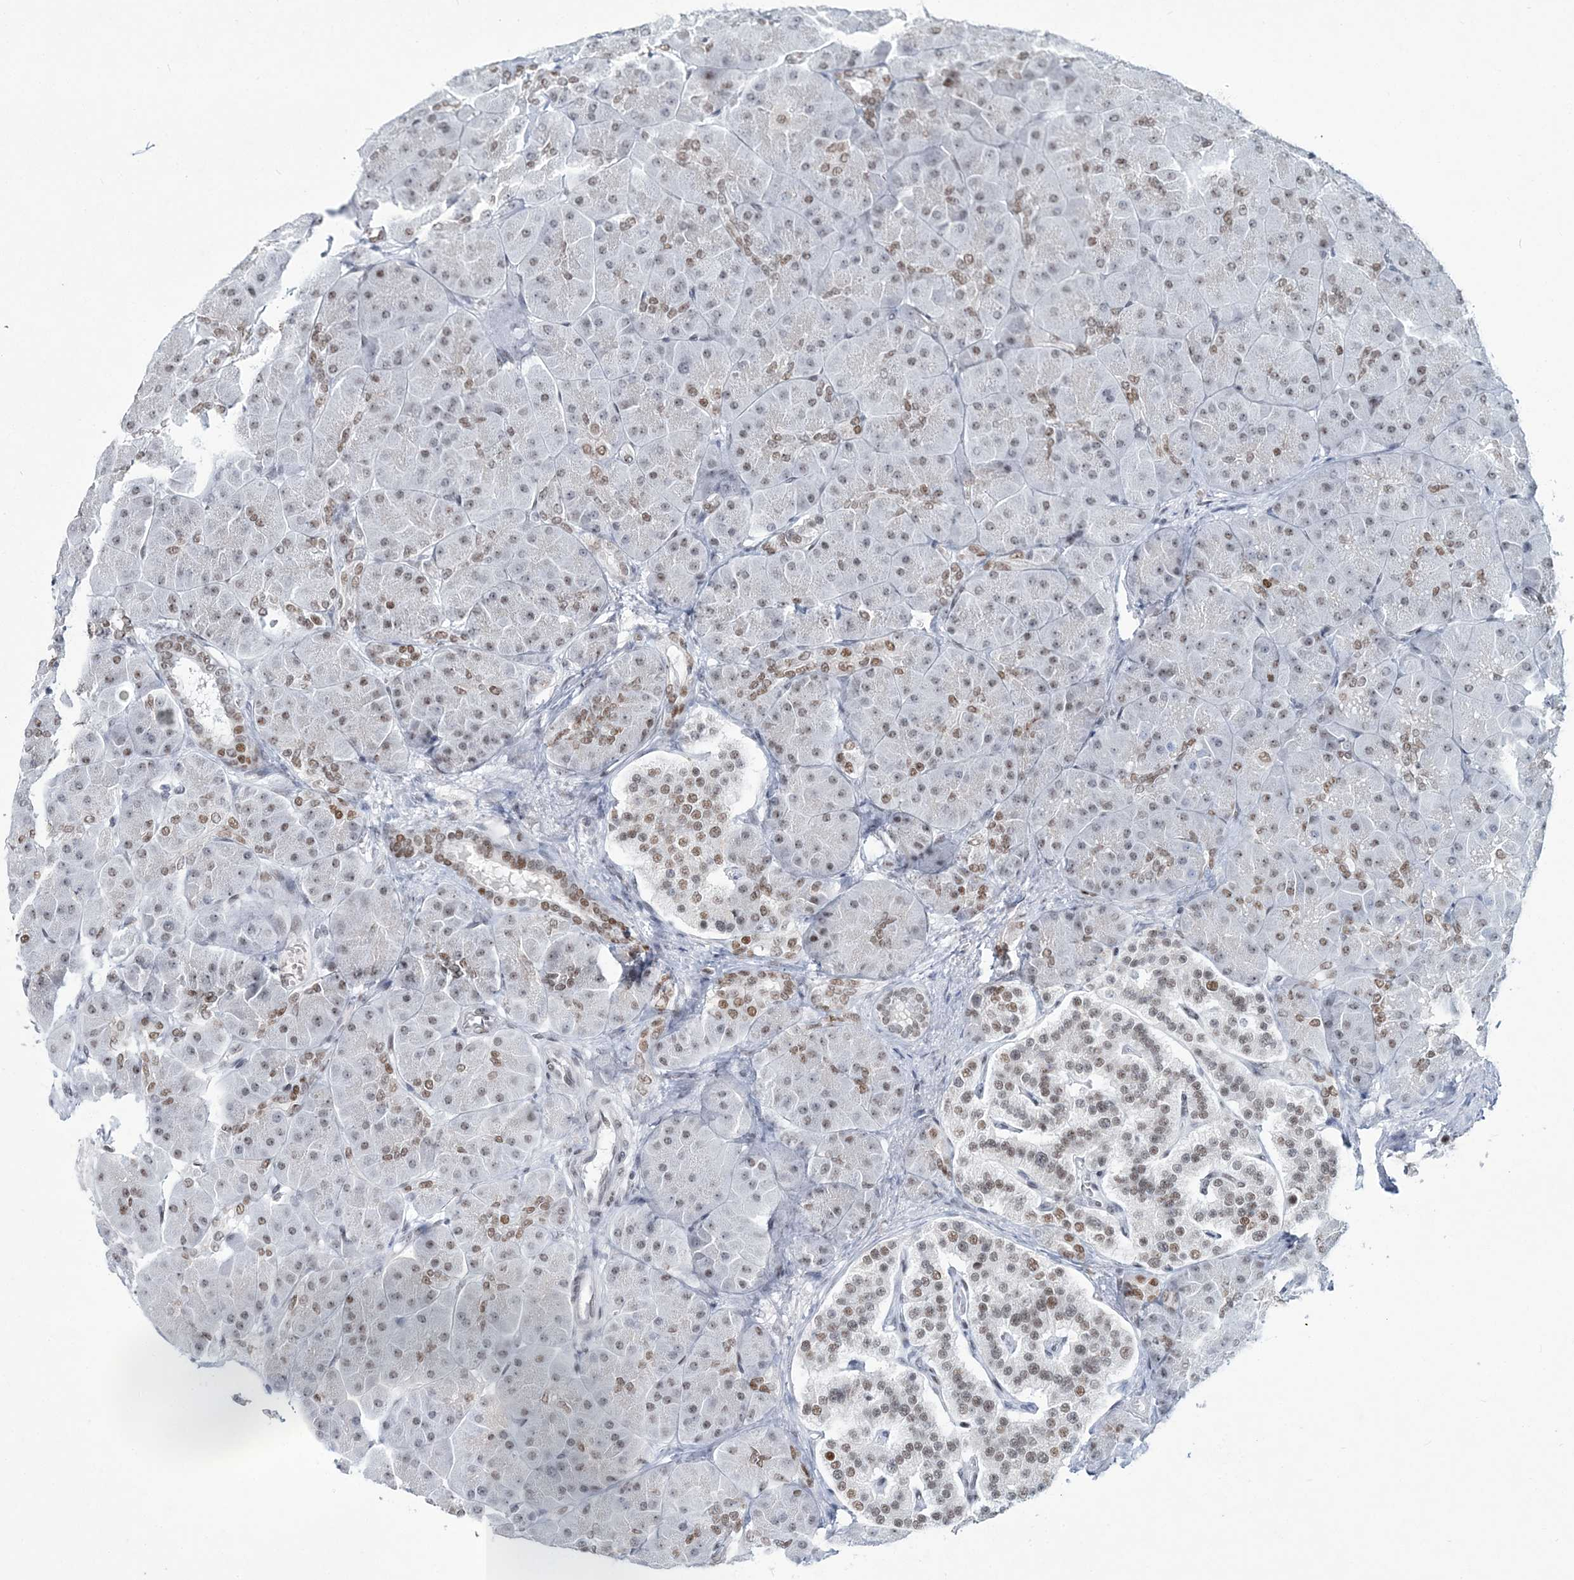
{"staining": {"intensity": "moderate", "quantity": "25%-75%", "location": "nuclear"}, "tissue": "pancreas", "cell_type": "Exocrine glandular cells", "image_type": "normal", "snomed": [{"axis": "morphology", "description": "Normal tissue, NOS"}, {"axis": "topography", "description": "Pancreas"}], "caption": "Moderate nuclear positivity for a protein is seen in approximately 25%-75% of exocrine glandular cells of unremarkable pancreas using IHC.", "gene": "LRRFIP2", "patient": {"sex": "male", "age": 66}}